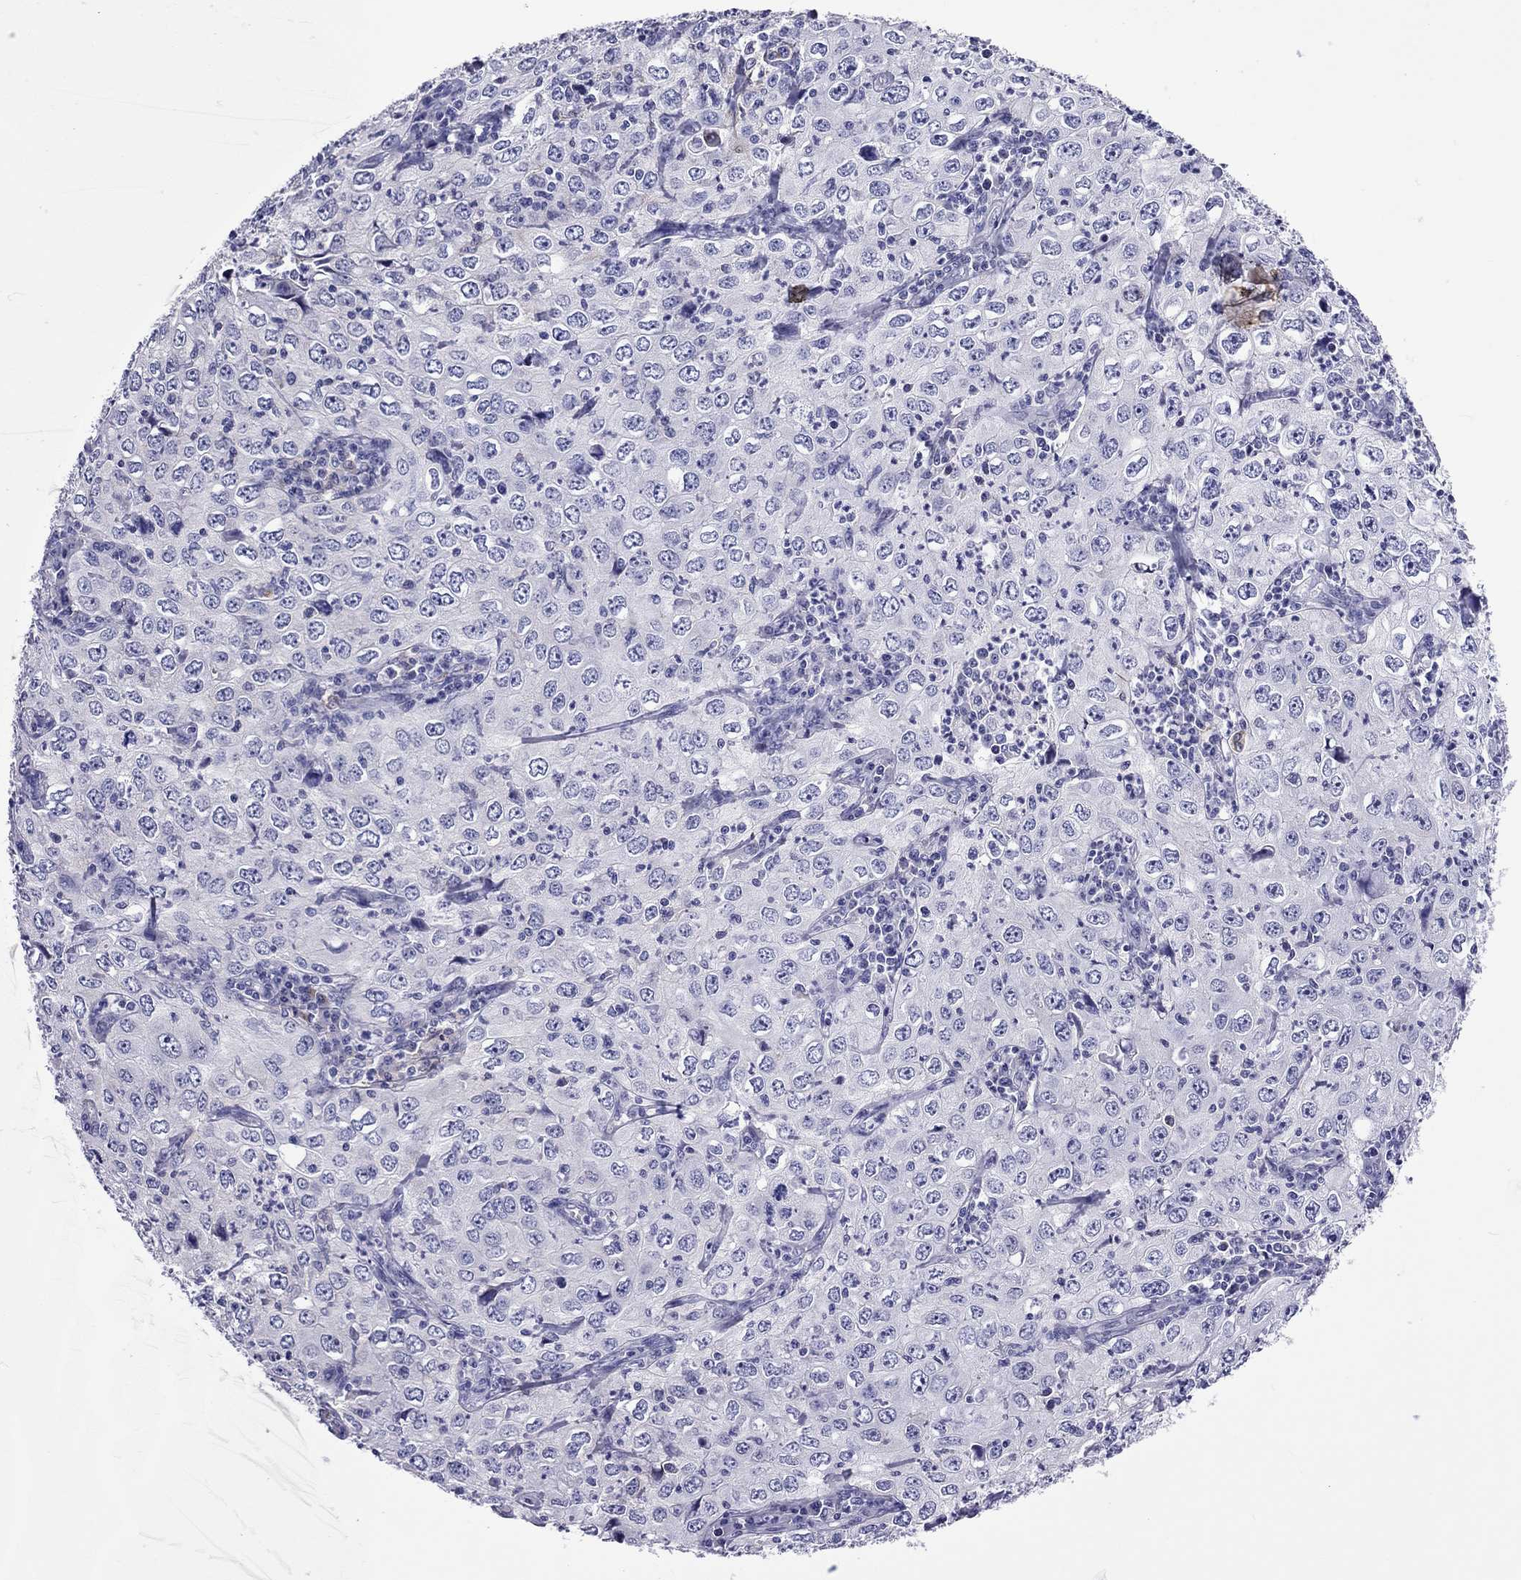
{"staining": {"intensity": "negative", "quantity": "none", "location": "none"}, "tissue": "cervical cancer", "cell_type": "Tumor cells", "image_type": "cancer", "snomed": [{"axis": "morphology", "description": "Squamous cell carcinoma, NOS"}, {"axis": "topography", "description": "Cervix"}], "caption": "Tumor cells show no significant staining in cervical cancer (squamous cell carcinoma).", "gene": "ADORA2A", "patient": {"sex": "female", "age": 24}}